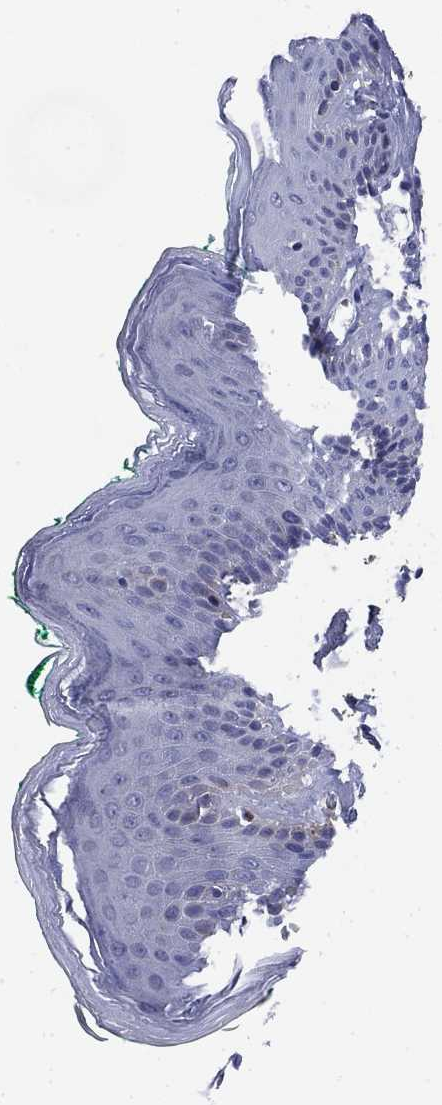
{"staining": {"intensity": "negative", "quantity": "none", "location": "none"}, "tissue": "skin", "cell_type": "Epidermal cells", "image_type": "normal", "snomed": [{"axis": "morphology", "description": "Normal tissue, NOS"}, {"axis": "topography", "description": "Vulva"}], "caption": "IHC histopathology image of benign skin stained for a protein (brown), which shows no staining in epidermal cells.", "gene": "NACAD", "patient": {"sex": "female", "age": 66}}